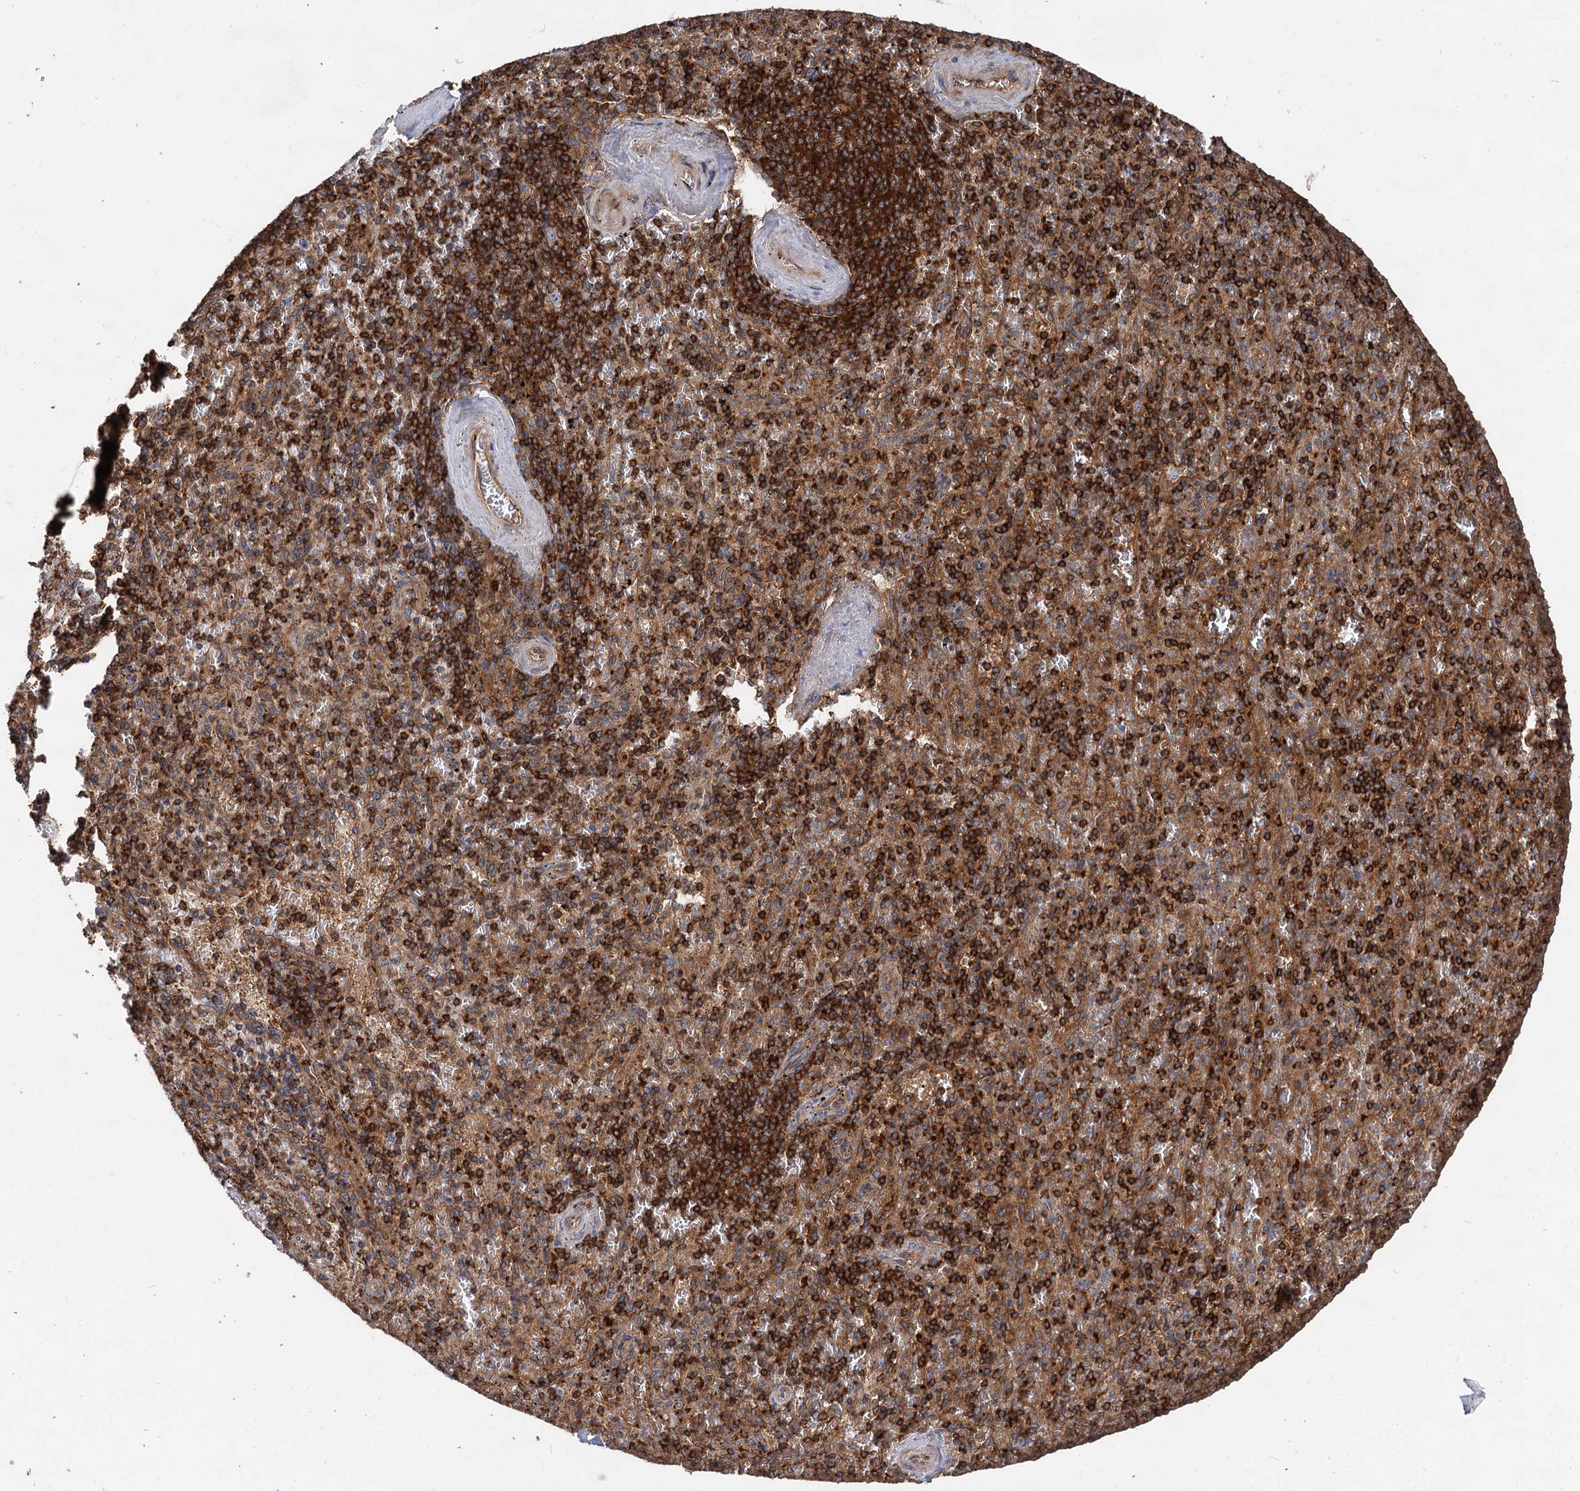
{"staining": {"intensity": "strong", "quantity": ">75%", "location": "cytoplasmic/membranous"}, "tissue": "spleen", "cell_type": "Cells in red pulp", "image_type": "normal", "snomed": [{"axis": "morphology", "description": "Normal tissue, NOS"}, {"axis": "topography", "description": "Spleen"}], "caption": "DAB immunohistochemical staining of benign human spleen shows strong cytoplasmic/membranous protein expression in approximately >75% of cells in red pulp.", "gene": "PACS1", "patient": {"sex": "male", "age": 82}}